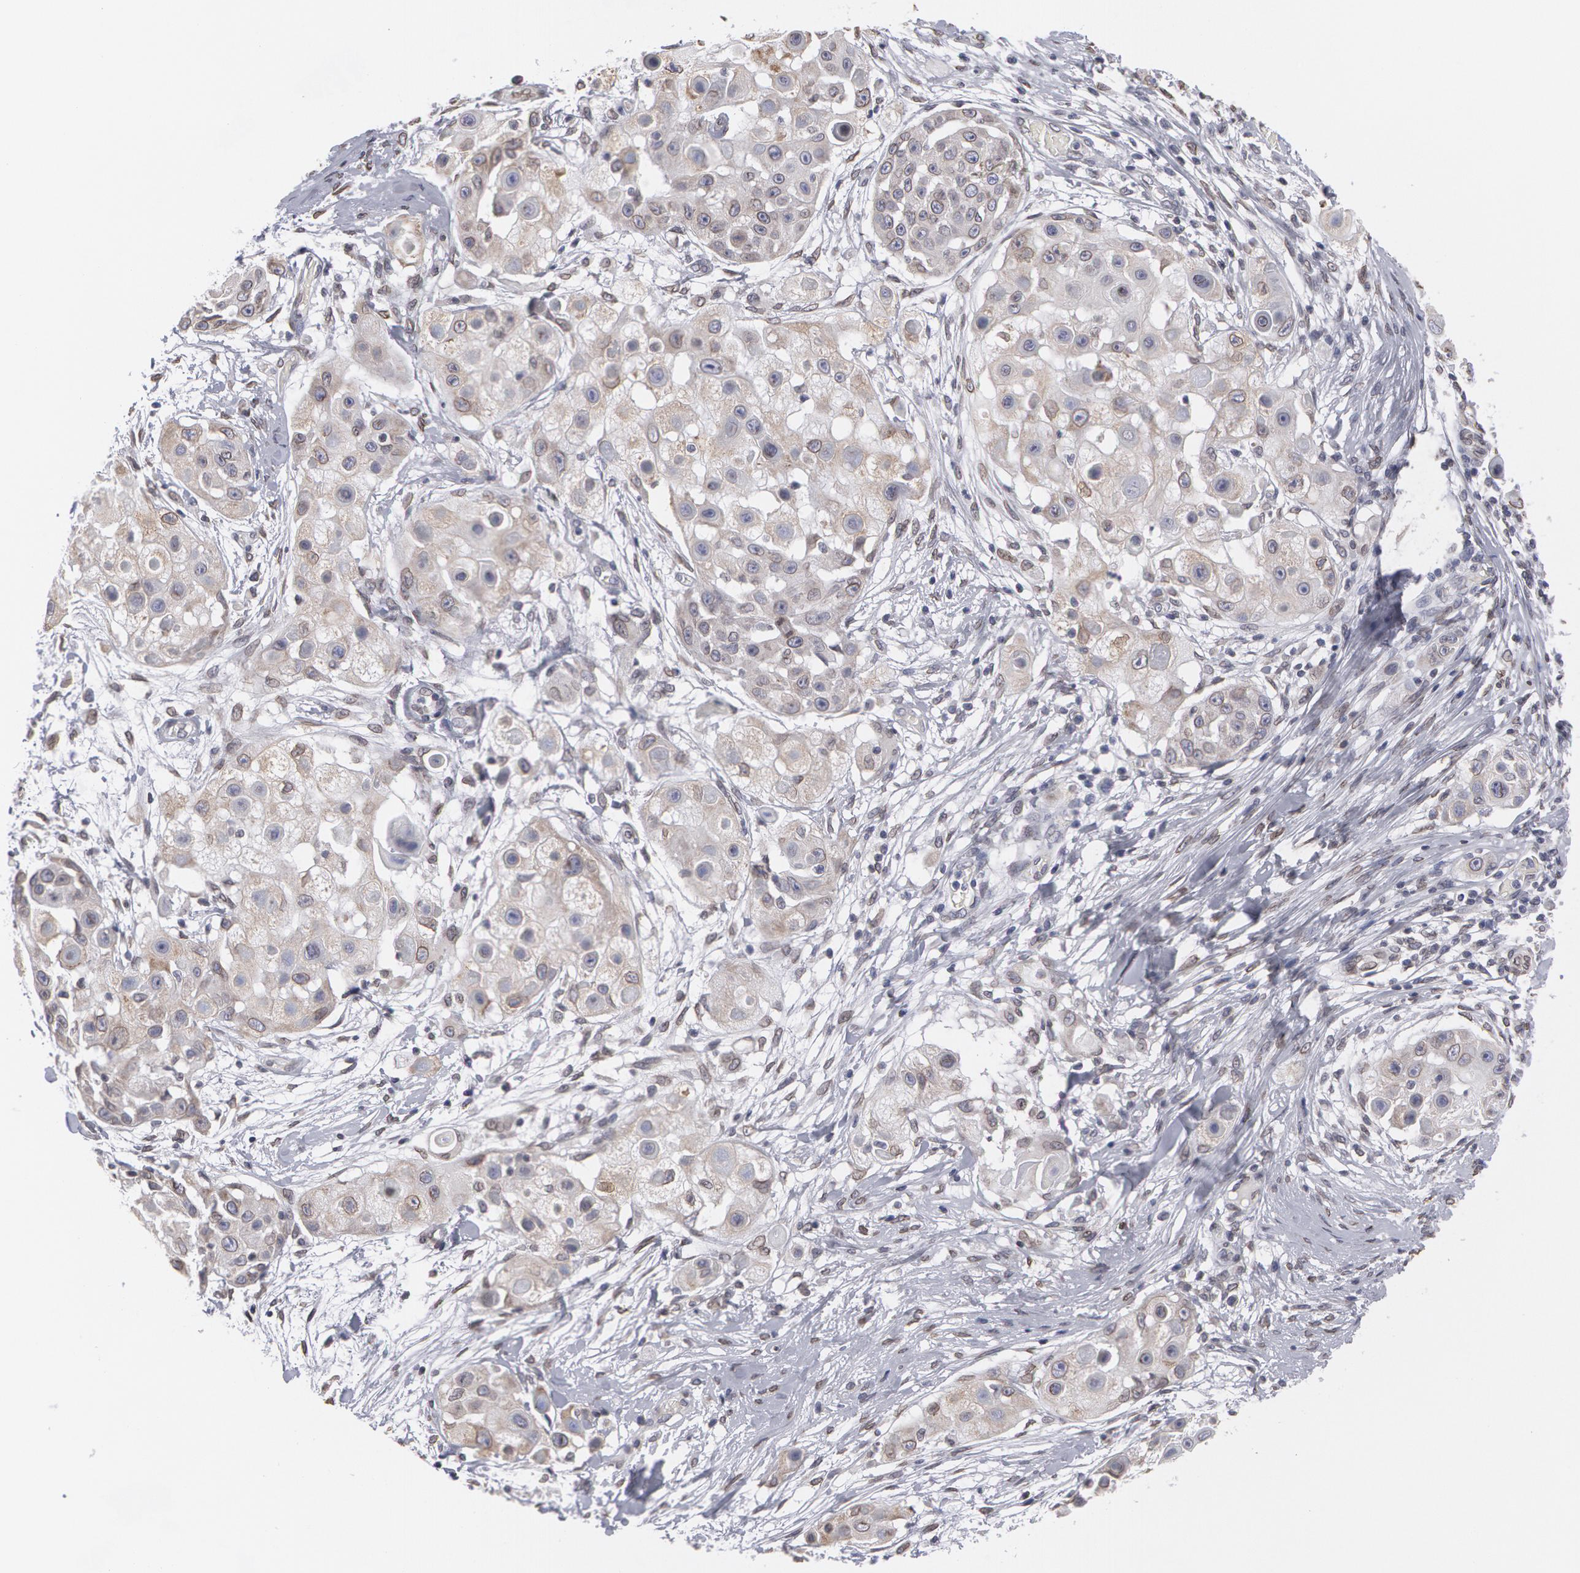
{"staining": {"intensity": "weak", "quantity": "<25%", "location": "nuclear"}, "tissue": "skin cancer", "cell_type": "Tumor cells", "image_type": "cancer", "snomed": [{"axis": "morphology", "description": "Squamous cell carcinoma, NOS"}, {"axis": "topography", "description": "Skin"}], "caption": "Immunohistochemical staining of squamous cell carcinoma (skin) displays no significant expression in tumor cells.", "gene": "EMD", "patient": {"sex": "female", "age": 57}}